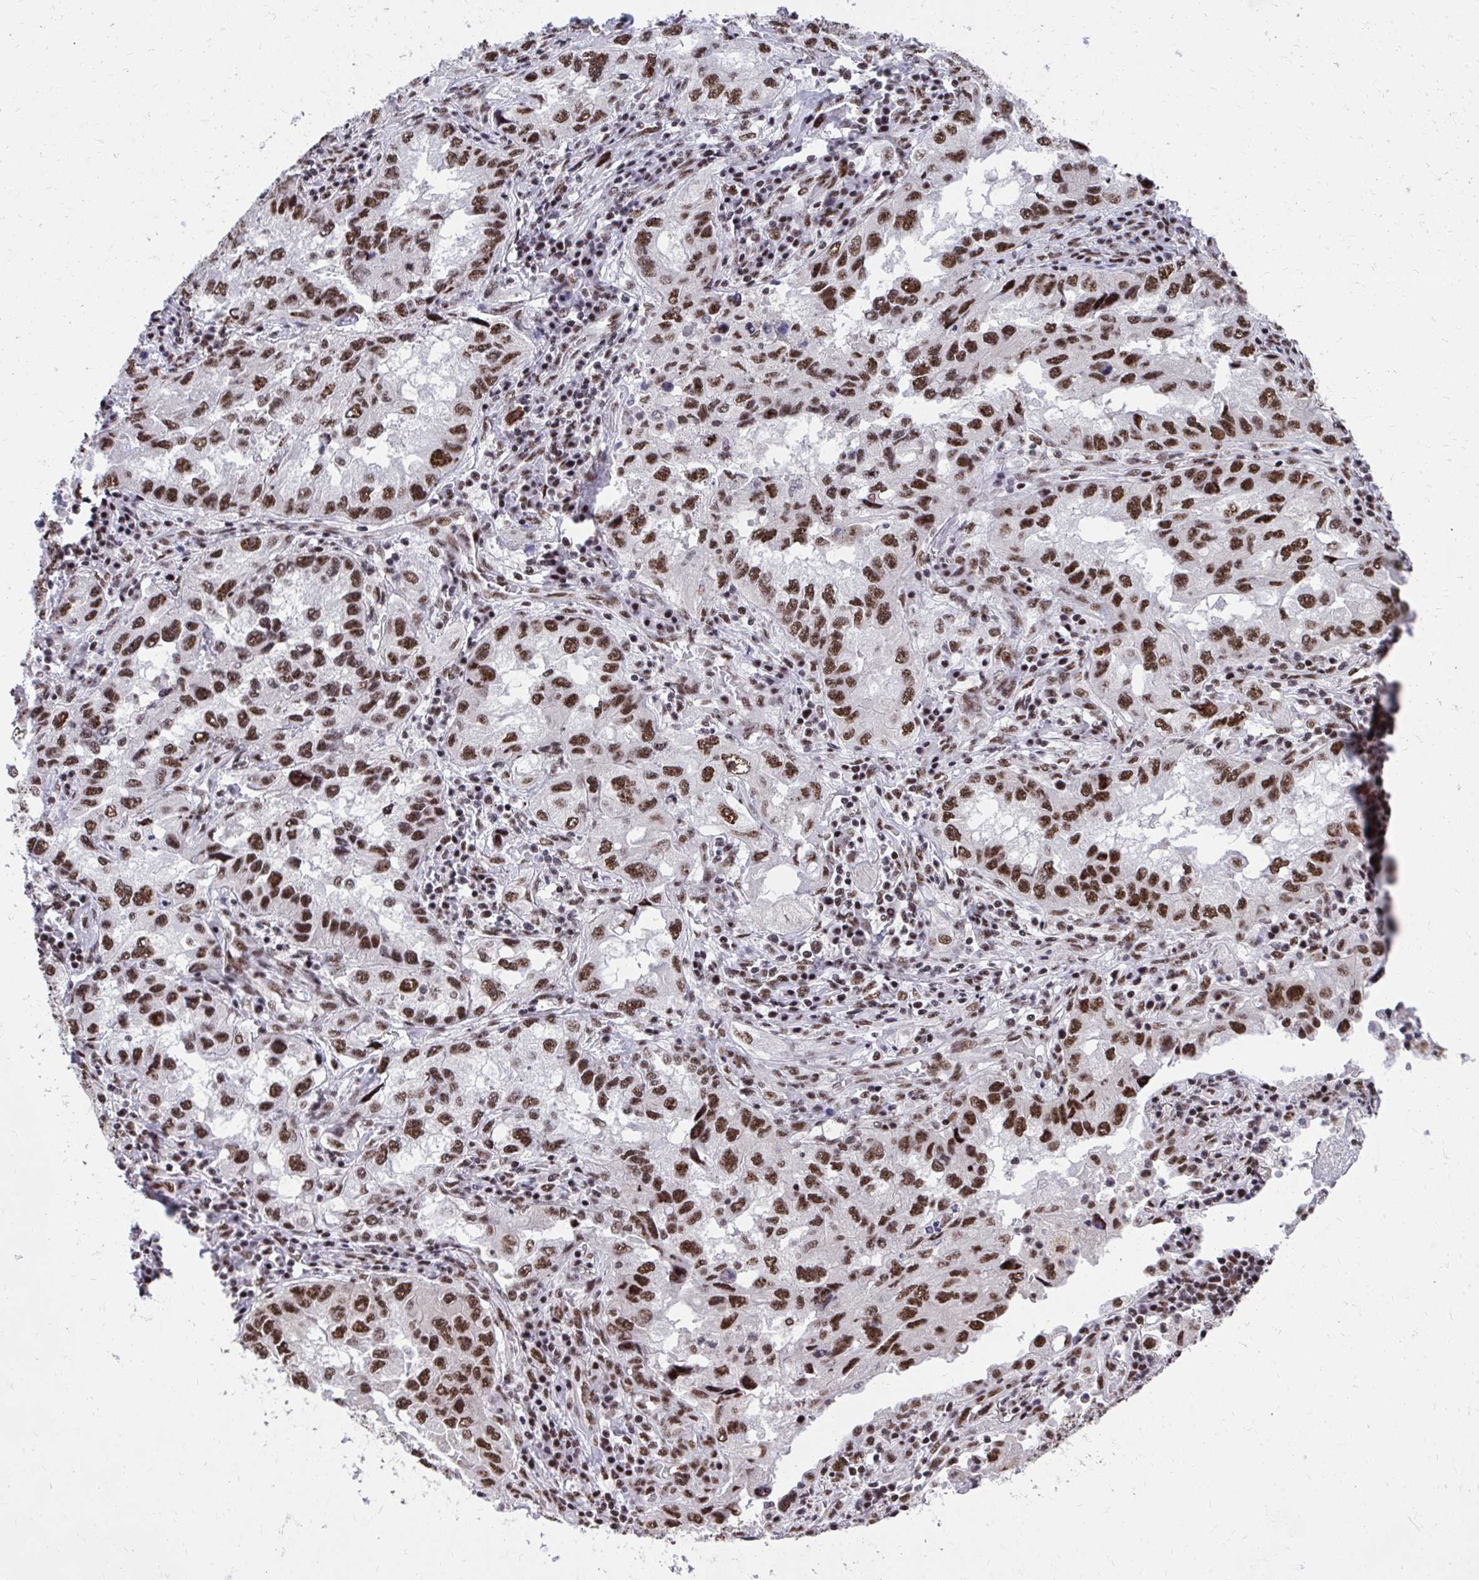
{"staining": {"intensity": "strong", "quantity": ">75%", "location": "nuclear"}, "tissue": "lung cancer", "cell_type": "Tumor cells", "image_type": "cancer", "snomed": [{"axis": "morphology", "description": "Adenocarcinoma, NOS"}, {"axis": "topography", "description": "Lung"}], "caption": "Strong nuclear expression for a protein is identified in approximately >75% of tumor cells of lung cancer using immunohistochemistry.", "gene": "SYNE4", "patient": {"sex": "female", "age": 73}}